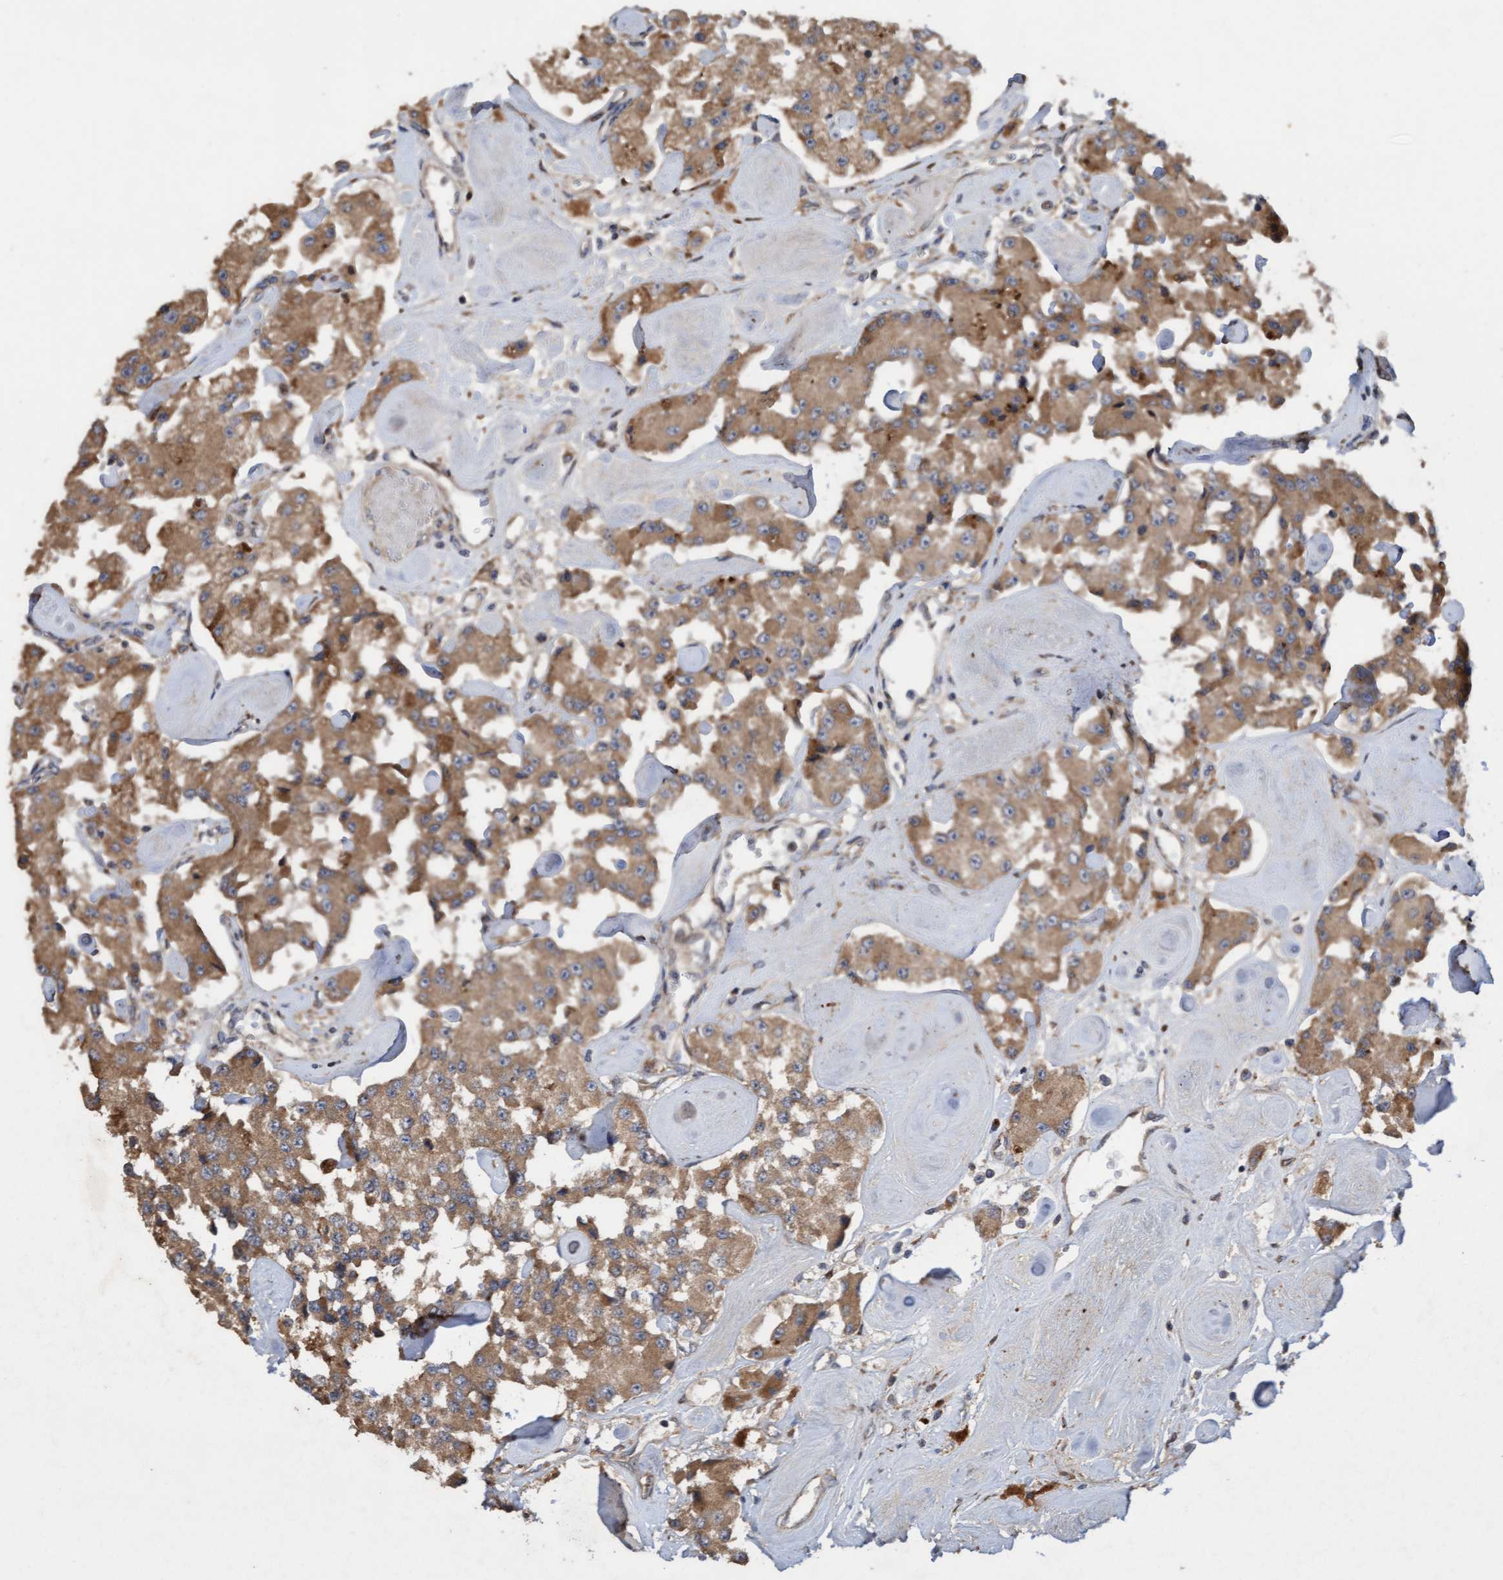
{"staining": {"intensity": "moderate", "quantity": ">75%", "location": "cytoplasmic/membranous"}, "tissue": "carcinoid", "cell_type": "Tumor cells", "image_type": "cancer", "snomed": [{"axis": "morphology", "description": "Carcinoid, malignant, NOS"}, {"axis": "topography", "description": "Pancreas"}], "caption": "Immunohistochemistry (IHC) photomicrograph of malignant carcinoid stained for a protein (brown), which displays medium levels of moderate cytoplasmic/membranous staining in about >75% of tumor cells.", "gene": "ELP5", "patient": {"sex": "male", "age": 41}}